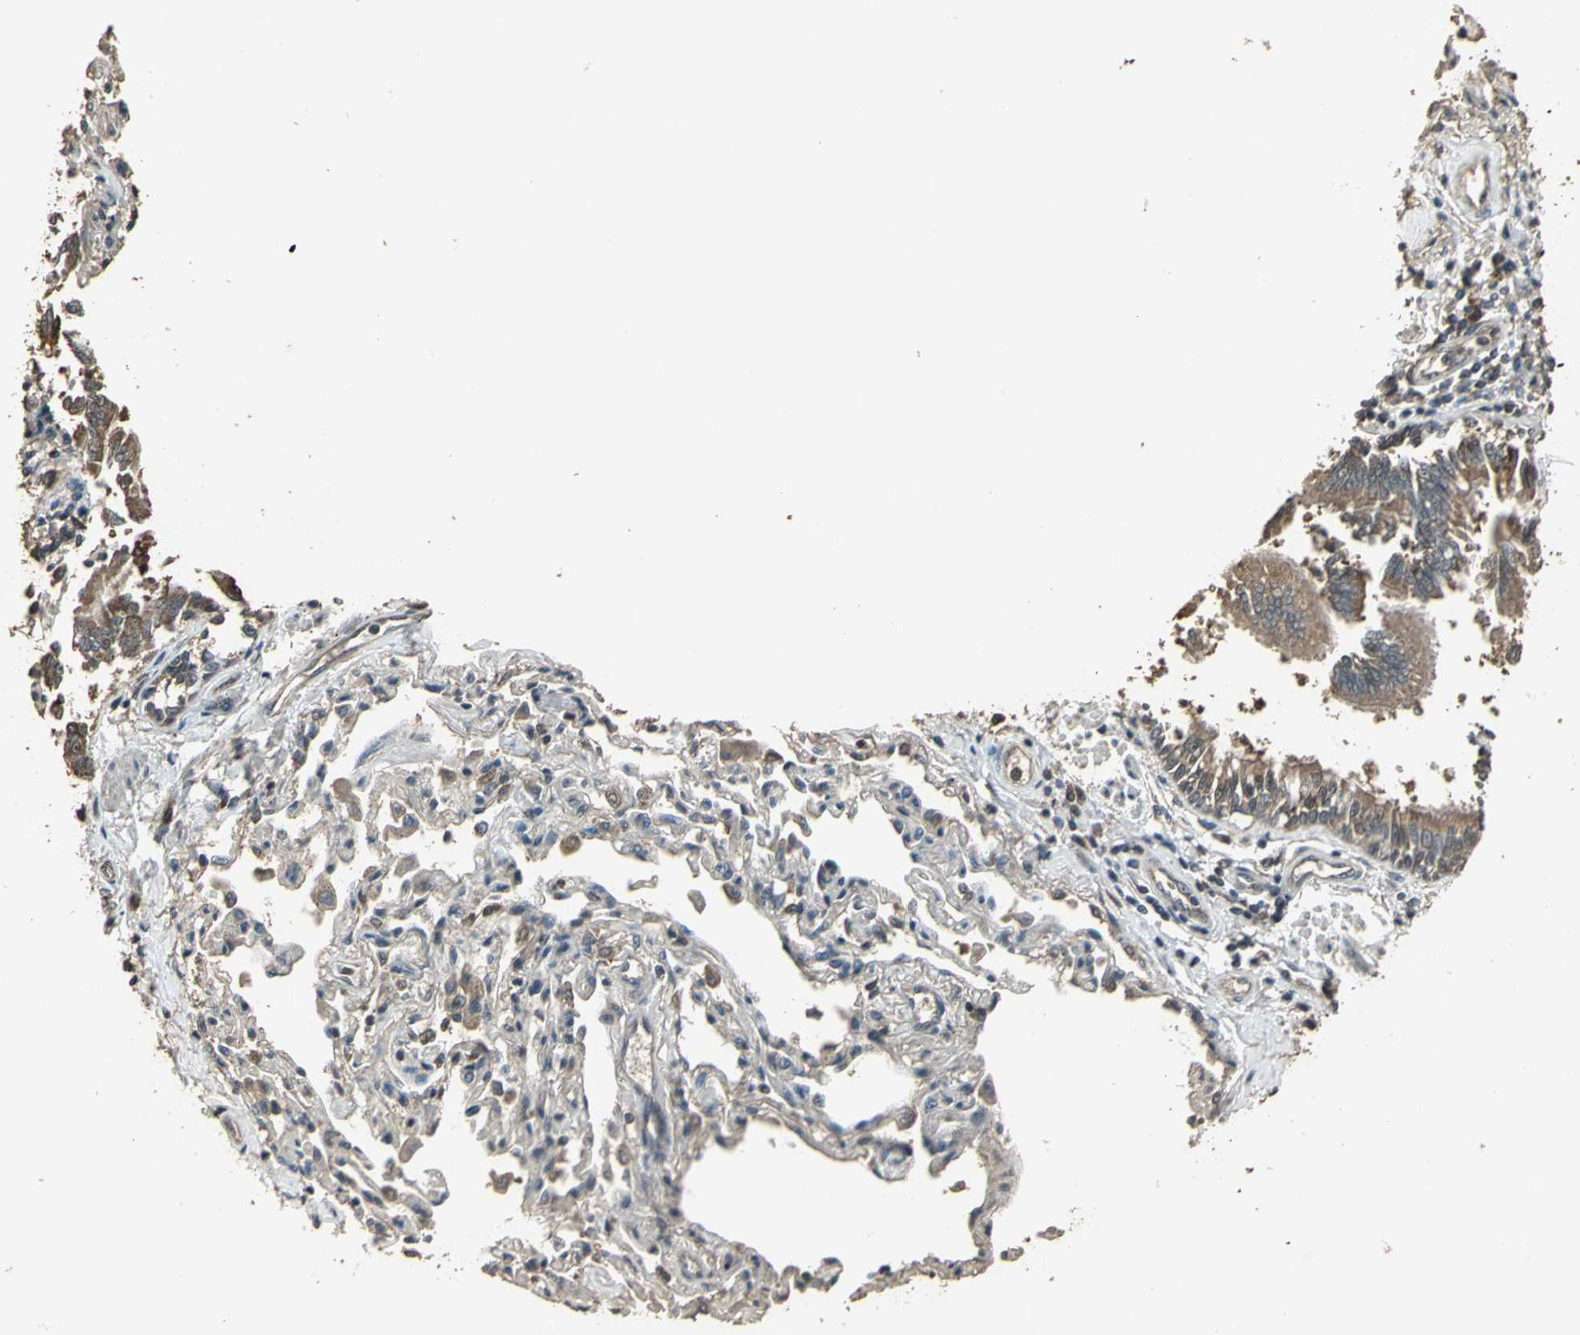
{"staining": {"intensity": "strong", "quantity": ">75%", "location": "cytoplasmic/membranous"}, "tissue": "bronchus", "cell_type": "Respiratory epithelial cells", "image_type": "normal", "snomed": [{"axis": "morphology", "description": "Normal tissue, NOS"}, {"axis": "topography", "description": "Lung"}], "caption": "Bronchus stained with DAB (3,3'-diaminobenzidine) immunohistochemistry (IHC) reveals high levels of strong cytoplasmic/membranous expression in about >75% of respiratory epithelial cells.", "gene": "UCHL5", "patient": {"sex": "male", "age": 64}}